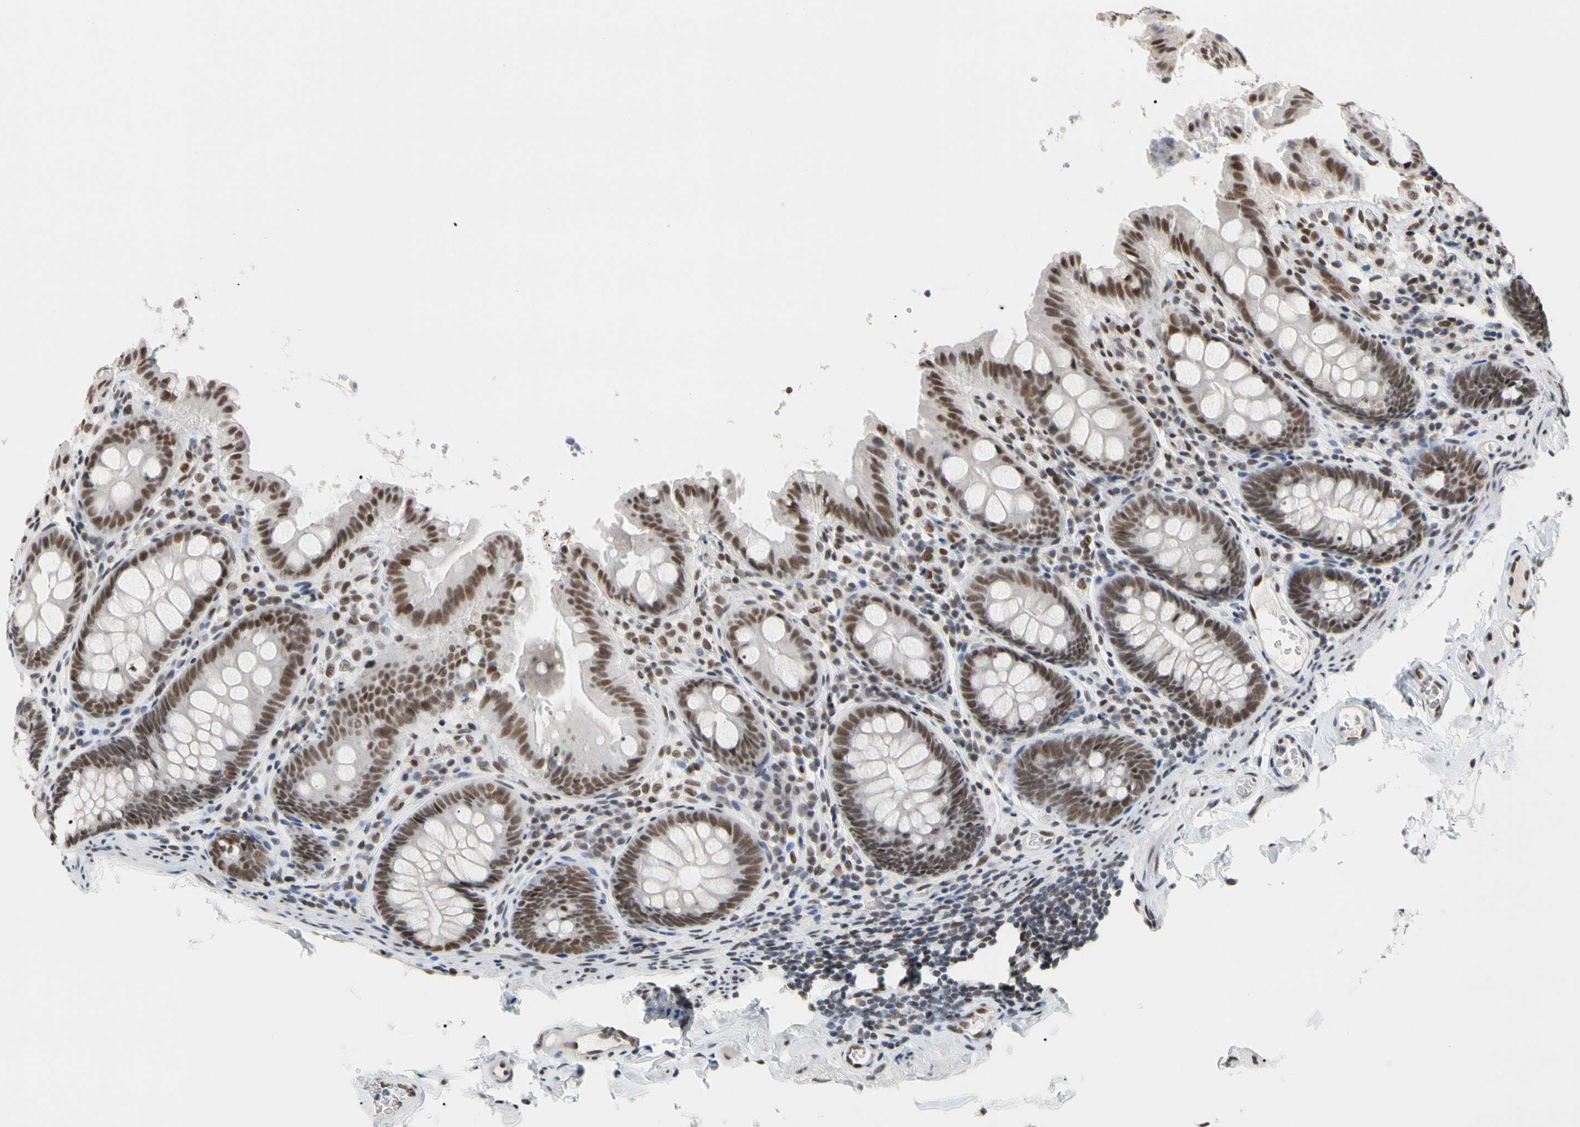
{"staining": {"intensity": "moderate", "quantity": ">75%", "location": "nuclear"}, "tissue": "colon", "cell_type": "Endothelial cells", "image_type": "normal", "snomed": [{"axis": "morphology", "description": "Normal tissue, NOS"}, {"axis": "topography", "description": "Colon"}], "caption": "Immunohistochemical staining of normal colon exhibits medium levels of moderate nuclear staining in about >75% of endothelial cells. (DAB (3,3'-diaminobenzidine) IHC, brown staining for protein, blue staining for nuclei).", "gene": "FAM98B", "patient": {"sex": "female", "age": 61}}